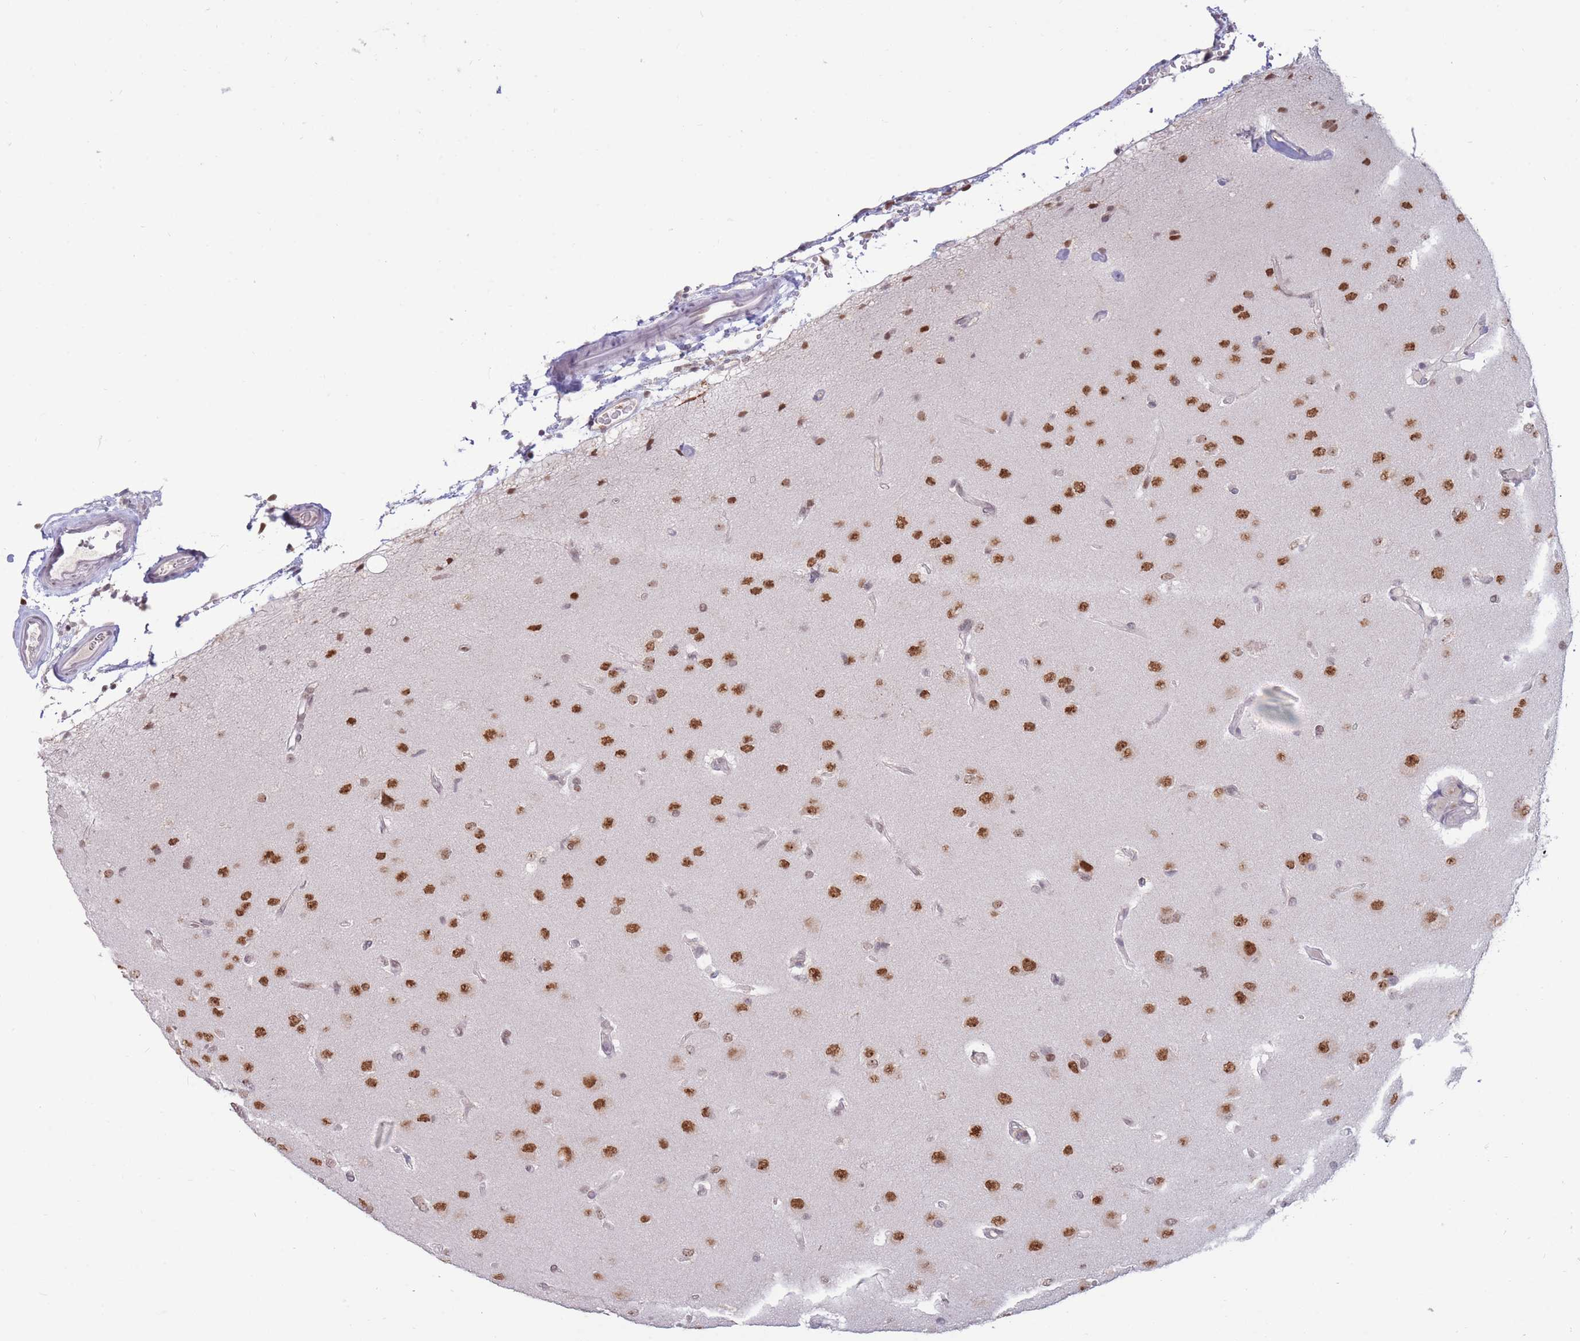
{"staining": {"intensity": "moderate", "quantity": ">75%", "location": "nuclear"}, "tissue": "glioma", "cell_type": "Tumor cells", "image_type": "cancer", "snomed": [{"axis": "morphology", "description": "Glioma, malignant, High grade"}, {"axis": "topography", "description": "Brain"}], "caption": "High-magnification brightfield microscopy of glioma stained with DAB (brown) and counterstained with hematoxylin (blue). tumor cells exhibit moderate nuclear positivity is present in about>75% of cells. (IHC, brightfield microscopy, high magnification).", "gene": "TARBP2", "patient": {"sex": "male", "age": 77}}